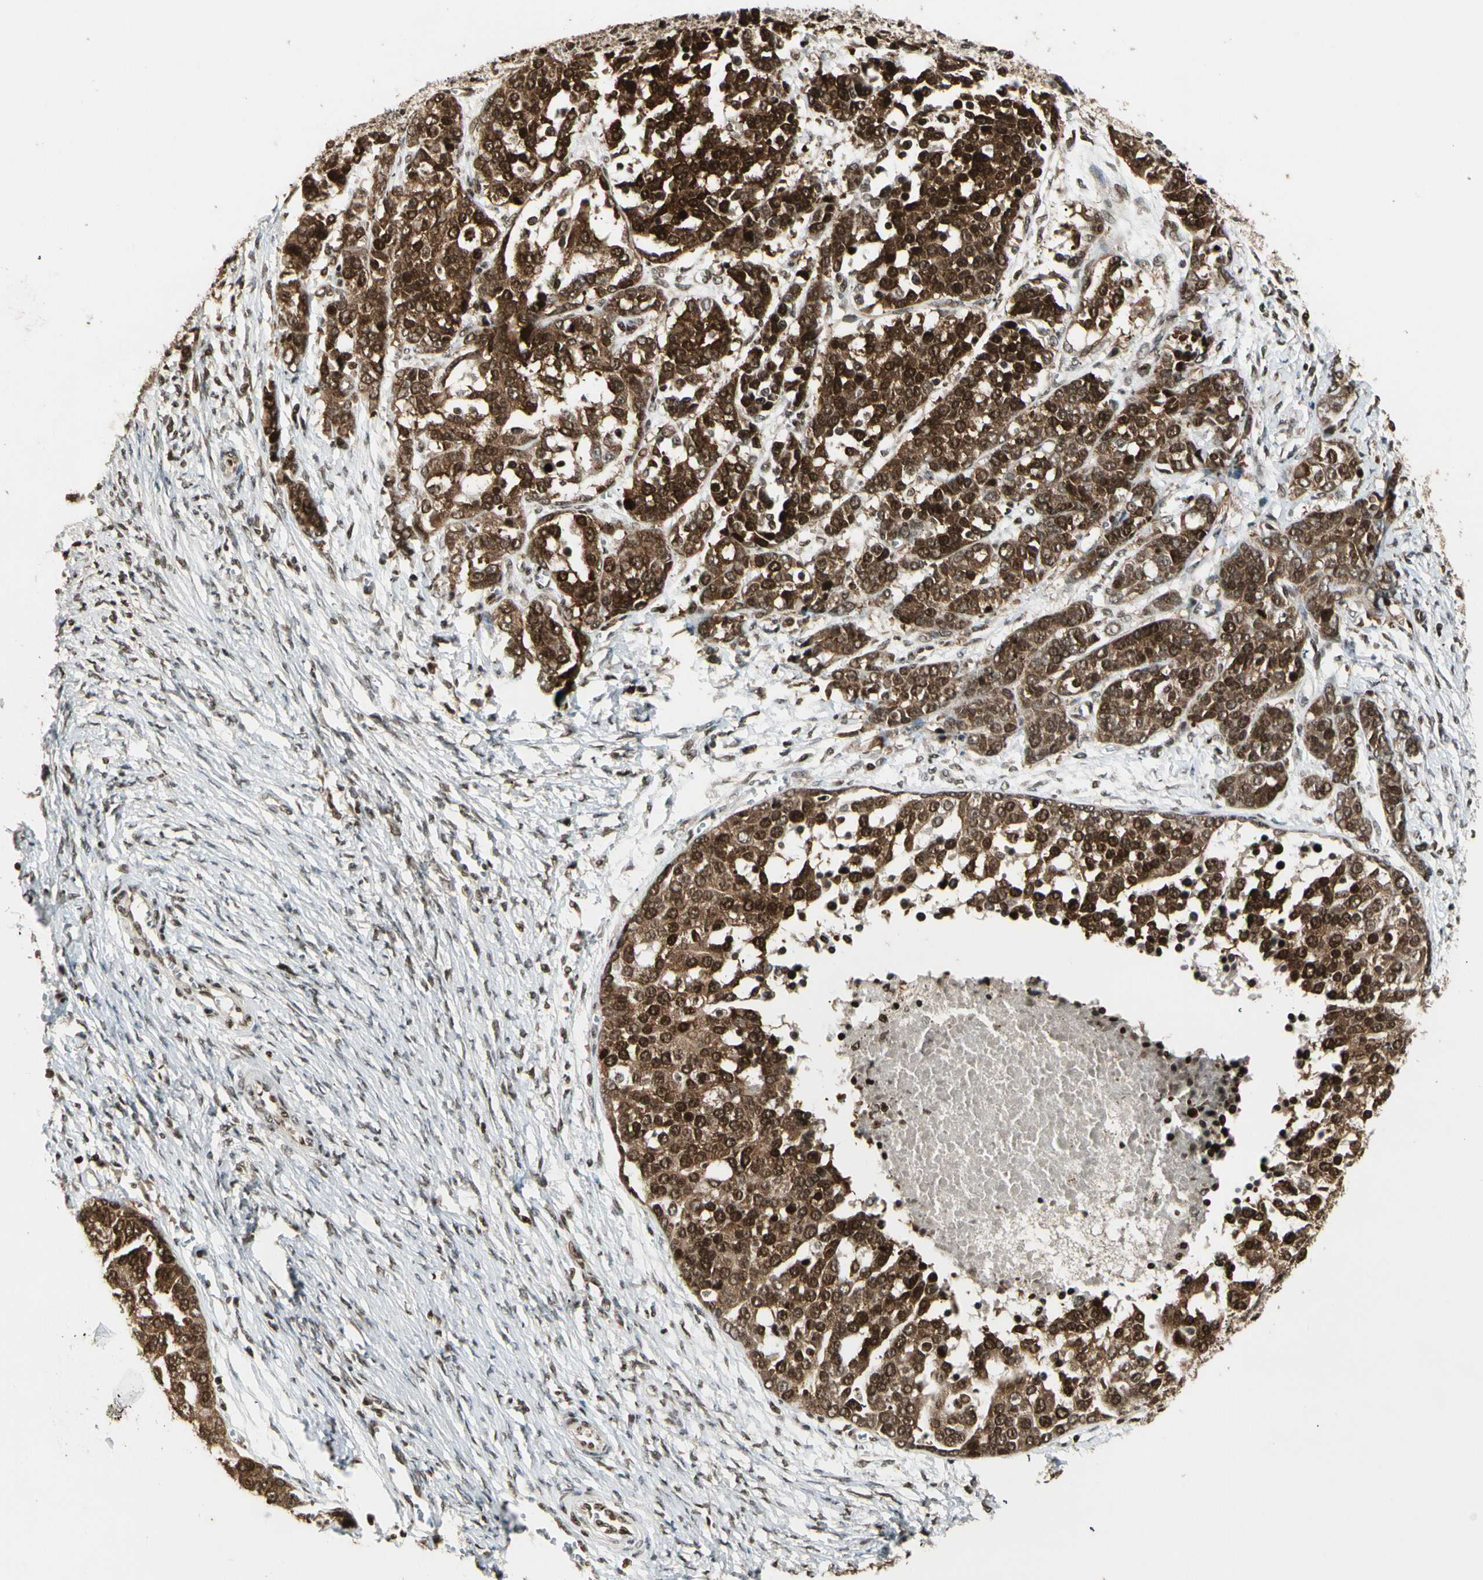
{"staining": {"intensity": "strong", "quantity": ">75%", "location": "cytoplasmic/membranous,nuclear"}, "tissue": "ovarian cancer", "cell_type": "Tumor cells", "image_type": "cancer", "snomed": [{"axis": "morphology", "description": "Cystadenocarcinoma, serous, NOS"}, {"axis": "topography", "description": "Ovary"}], "caption": "Human ovarian serous cystadenocarcinoma stained with a protein marker reveals strong staining in tumor cells.", "gene": "TSHZ3", "patient": {"sex": "female", "age": 44}}